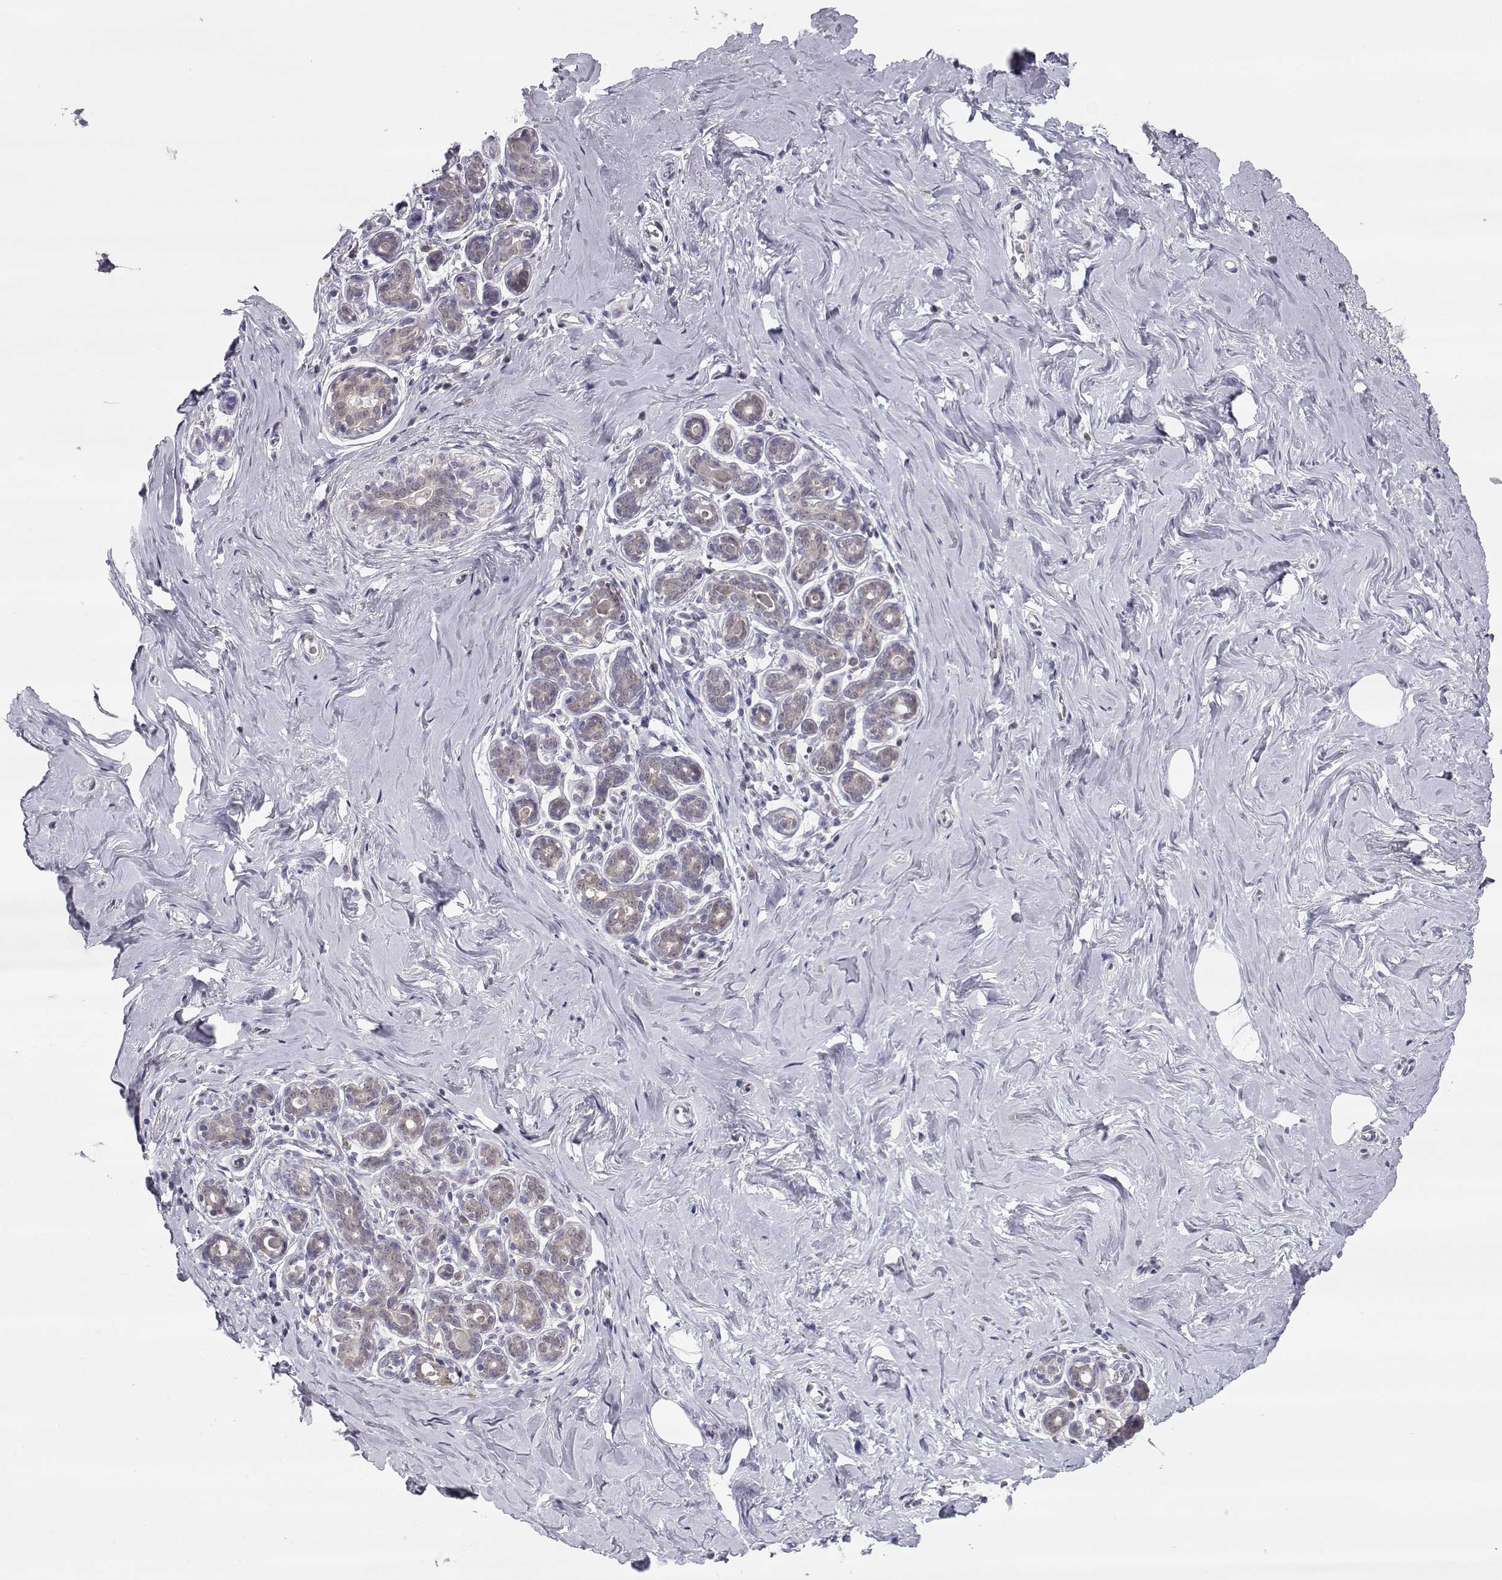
{"staining": {"intensity": "negative", "quantity": "none", "location": "none"}, "tissue": "breast", "cell_type": "Adipocytes", "image_type": "normal", "snomed": [{"axis": "morphology", "description": "Normal tissue, NOS"}, {"axis": "topography", "description": "Skin"}, {"axis": "topography", "description": "Breast"}], "caption": "Immunohistochemistry (IHC) micrograph of normal breast stained for a protein (brown), which demonstrates no expression in adipocytes. (DAB (3,3'-diaminobenzidine) IHC with hematoxylin counter stain).", "gene": "NPVF", "patient": {"sex": "female", "age": 43}}